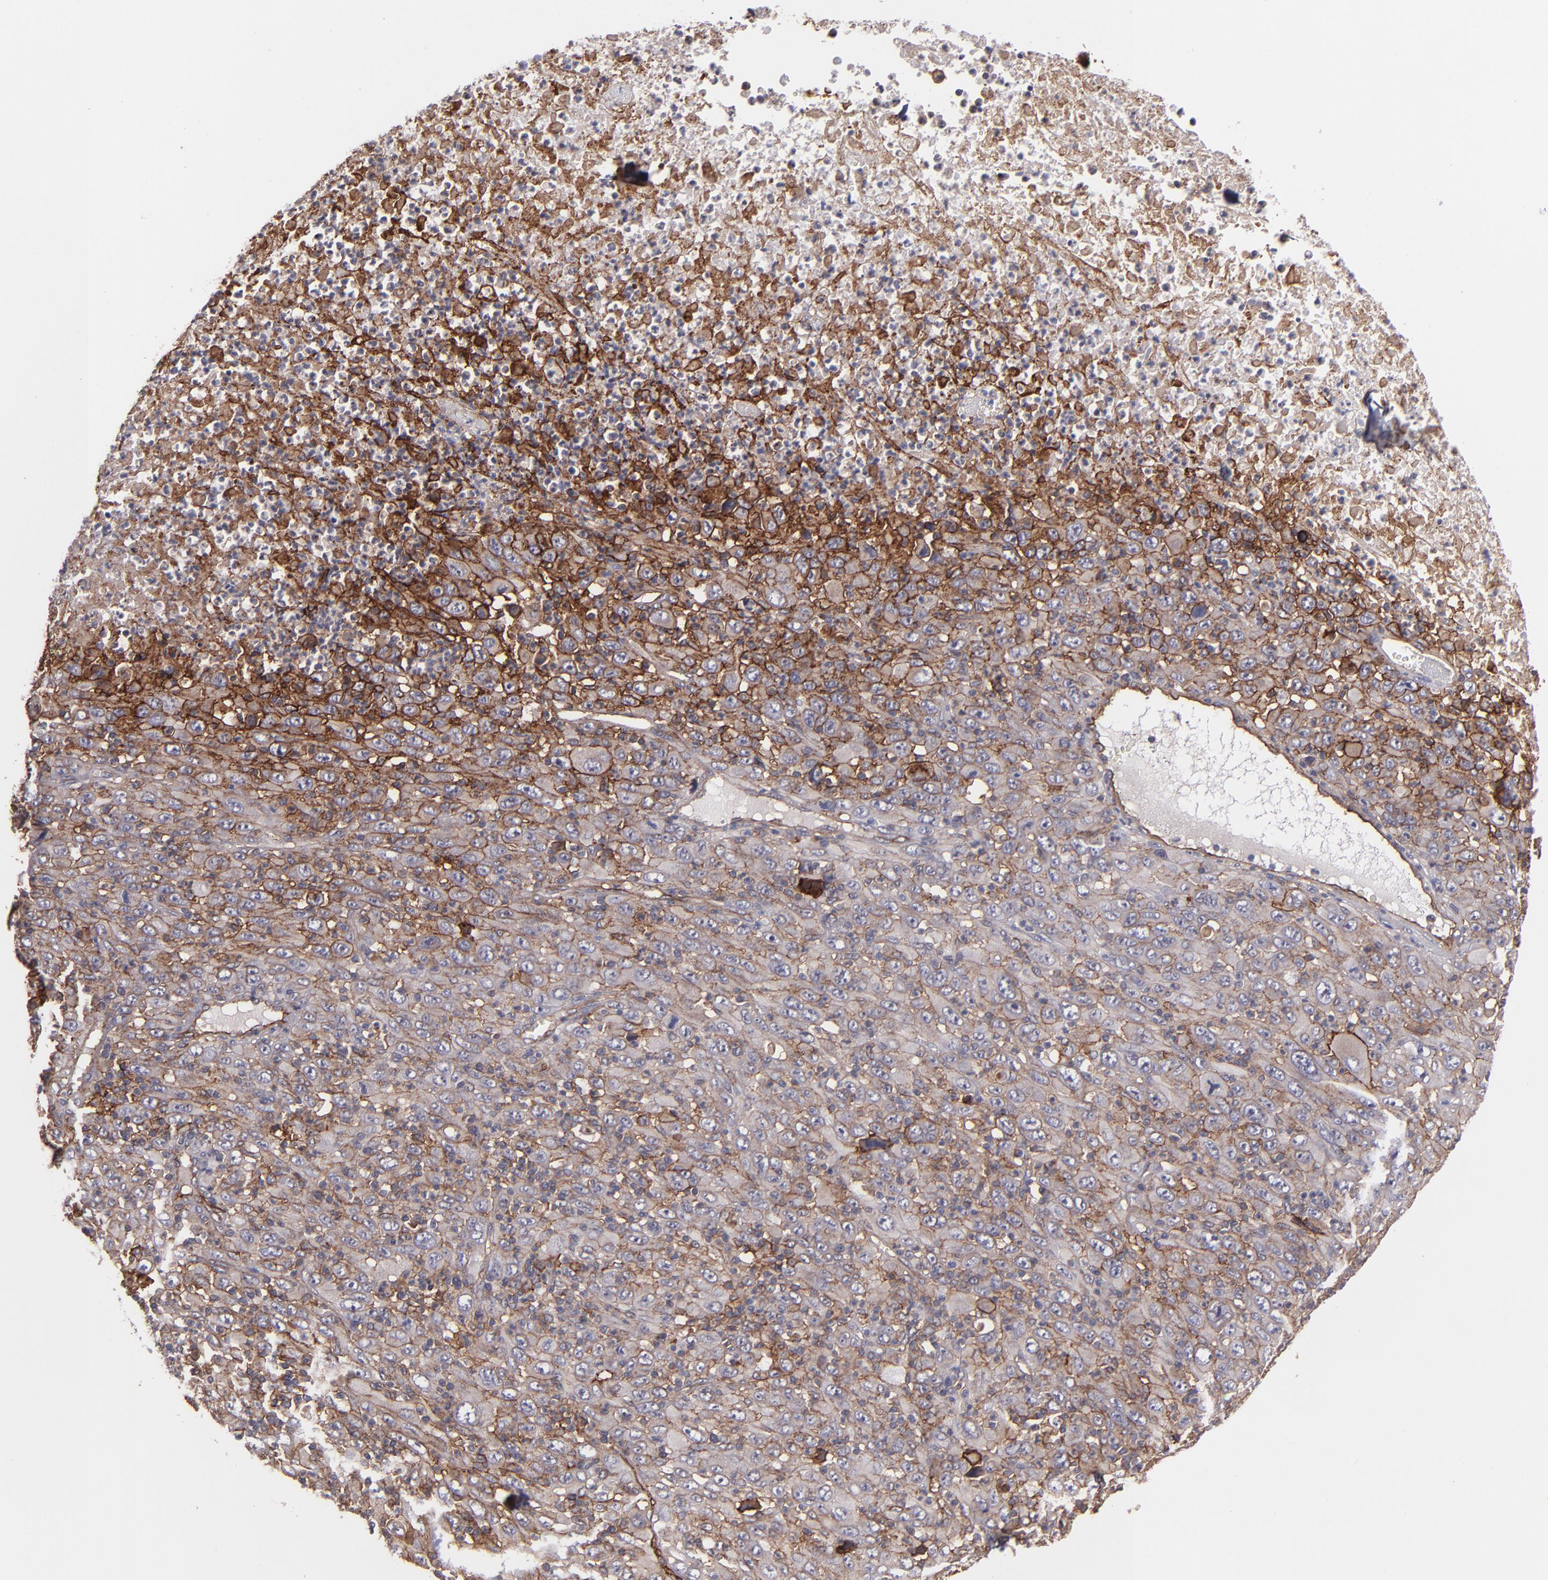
{"staining": {"intensity": "moderate", "quantity": ">75%", "location": "cytoplasmic/membranous"}, "tissue": "melanoma", "cell_type": "Tumor cells", "image_type": "cancer", "snomed": [{"axis": "morphology", "description": "Malignant melanoma, Metastatic site"}, {"axis": "topography", "description": "Skin"}], "caption": "Melanoma was stained to show a protein in brown. There is medium levels of moderate cytoplasmic/membranous staining in approximately >75% of tumor cells.", "gene": "ICAM1", "patient": {"sex": "female", "age": 56}}